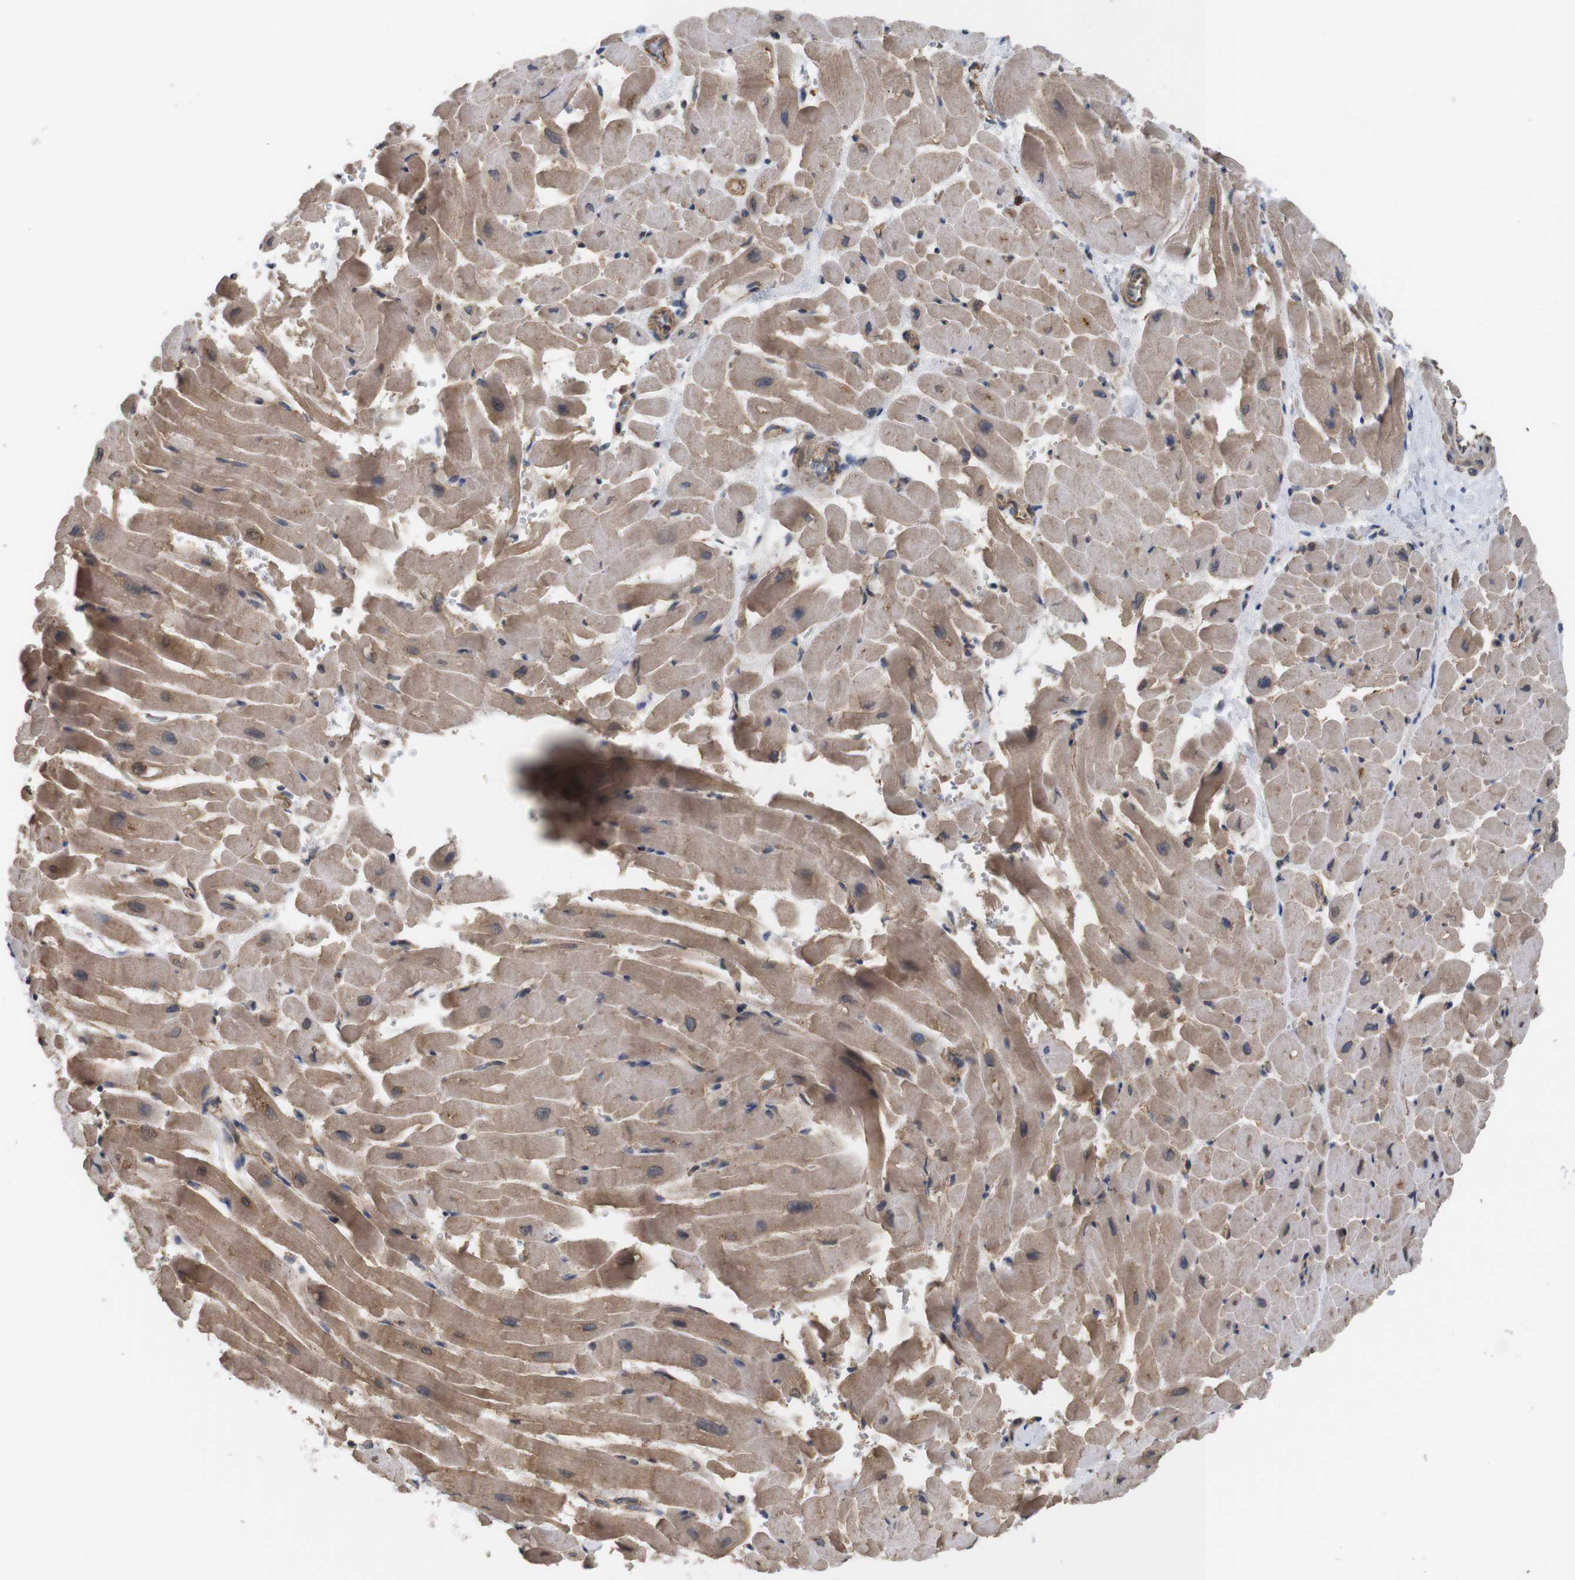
{"staining": {"intensity": "moderate", "quantity": ">75%", "location": "cytoplasmic/membranous"}, "tissue": "heart muscle", "cell_type": "Cardiomyocytes", "image_type": "normal", "snomed": [{"axis": "morphology", "description": "Normal tissue, NOS"}, {"axis": "topography", "description": "Heart"}], "caption": "Immunohistochemical staining of unremarkable heart muscle demonstrates >75% levels of moderate cytoplasmic/membranous protein staining in about >75% of cardiomyocytes.", "gene": "TIAM1", "patient": {"sex": "male", "age": 45}}